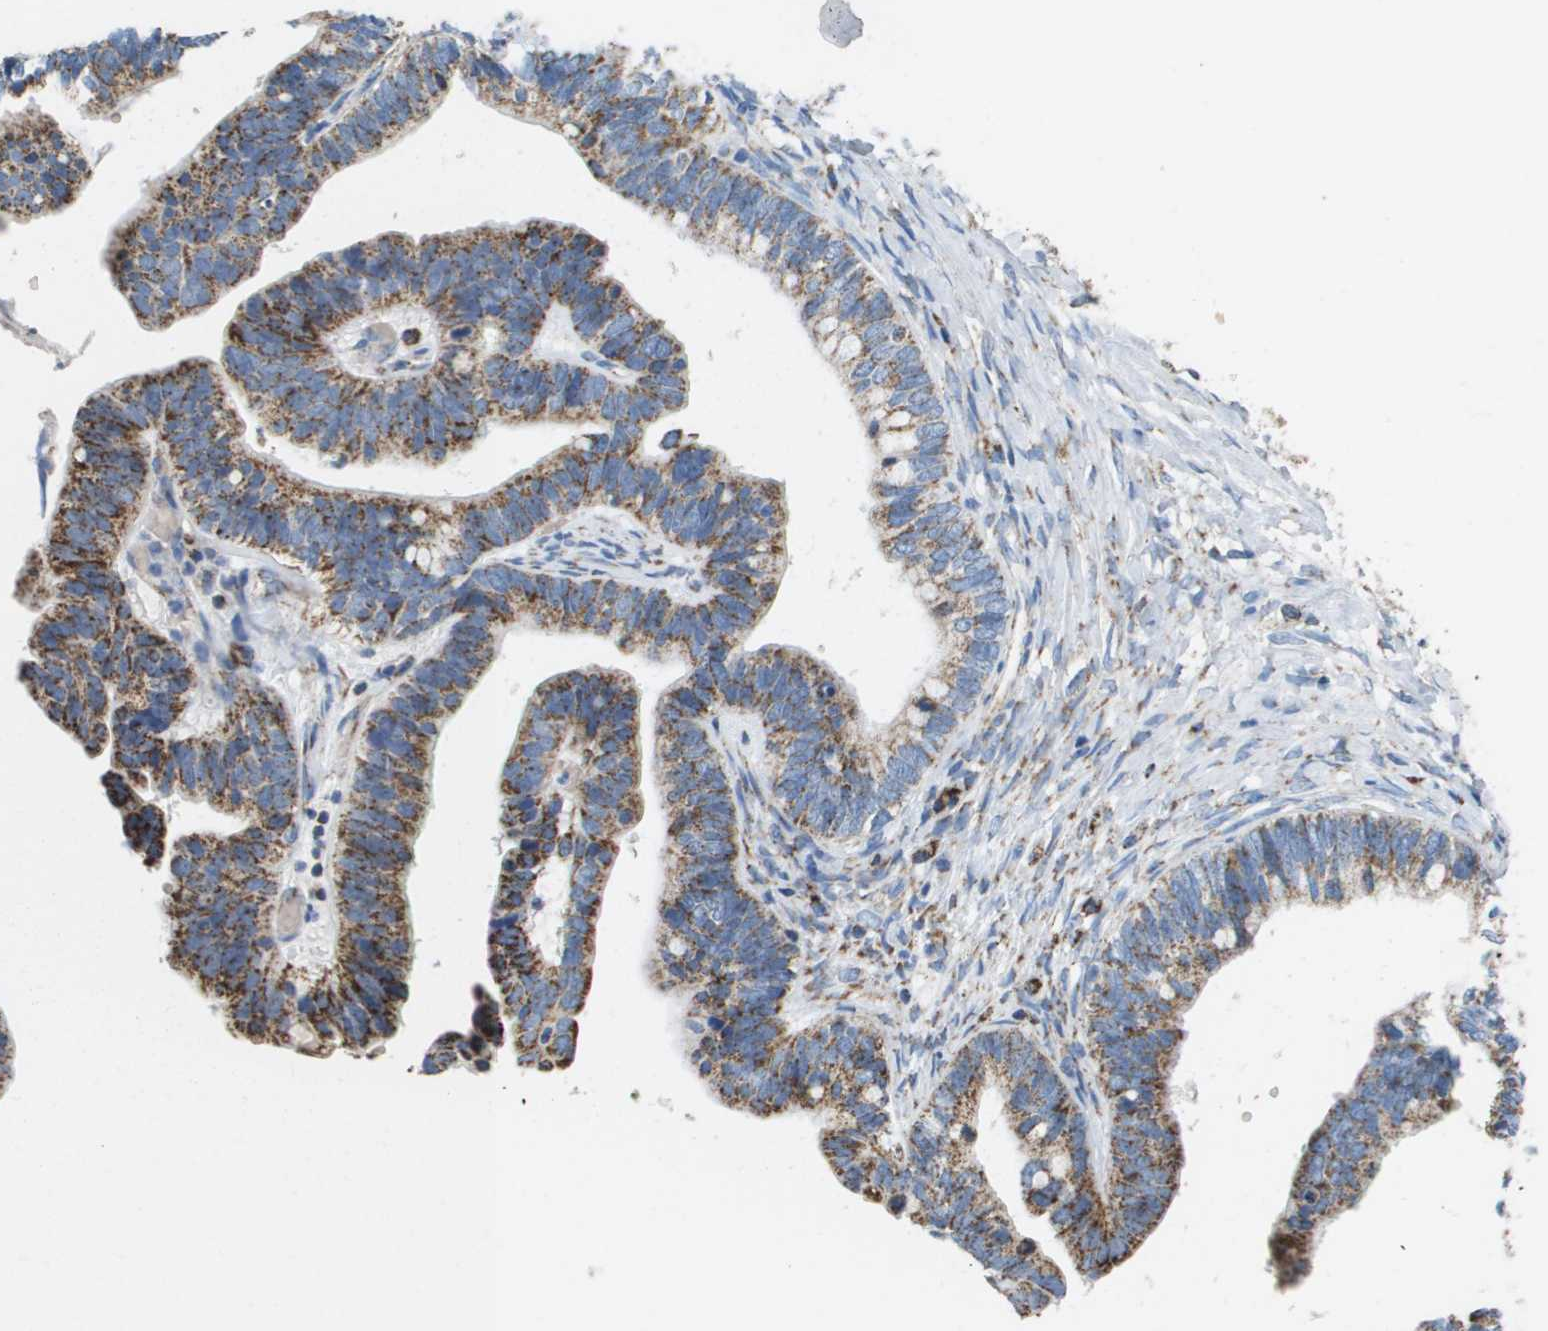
{"staining": {"intensity": "strong", "quantity": ">75%", "location": "cytoplasmic/membranous"}, "tissue": "ovarian cancer", "cell_type": "Tumor cells", "image_type": "cancer", "snomed": [{"axis": "morphology", "description": "Cystadenocarcinoma, serous, NOS"}, {"axis": "topography", "description": "Ovary"}], "caption": "Immunohistochemical staining of ovarian cancer (serous cystadenocarcinoma) exhibits high levels of strong cytoplasmic/membranous protein expression in about >75% of tumor cells.", "gene": "ATP5F1B", "patient": {"sex": "female", "age": 56}}